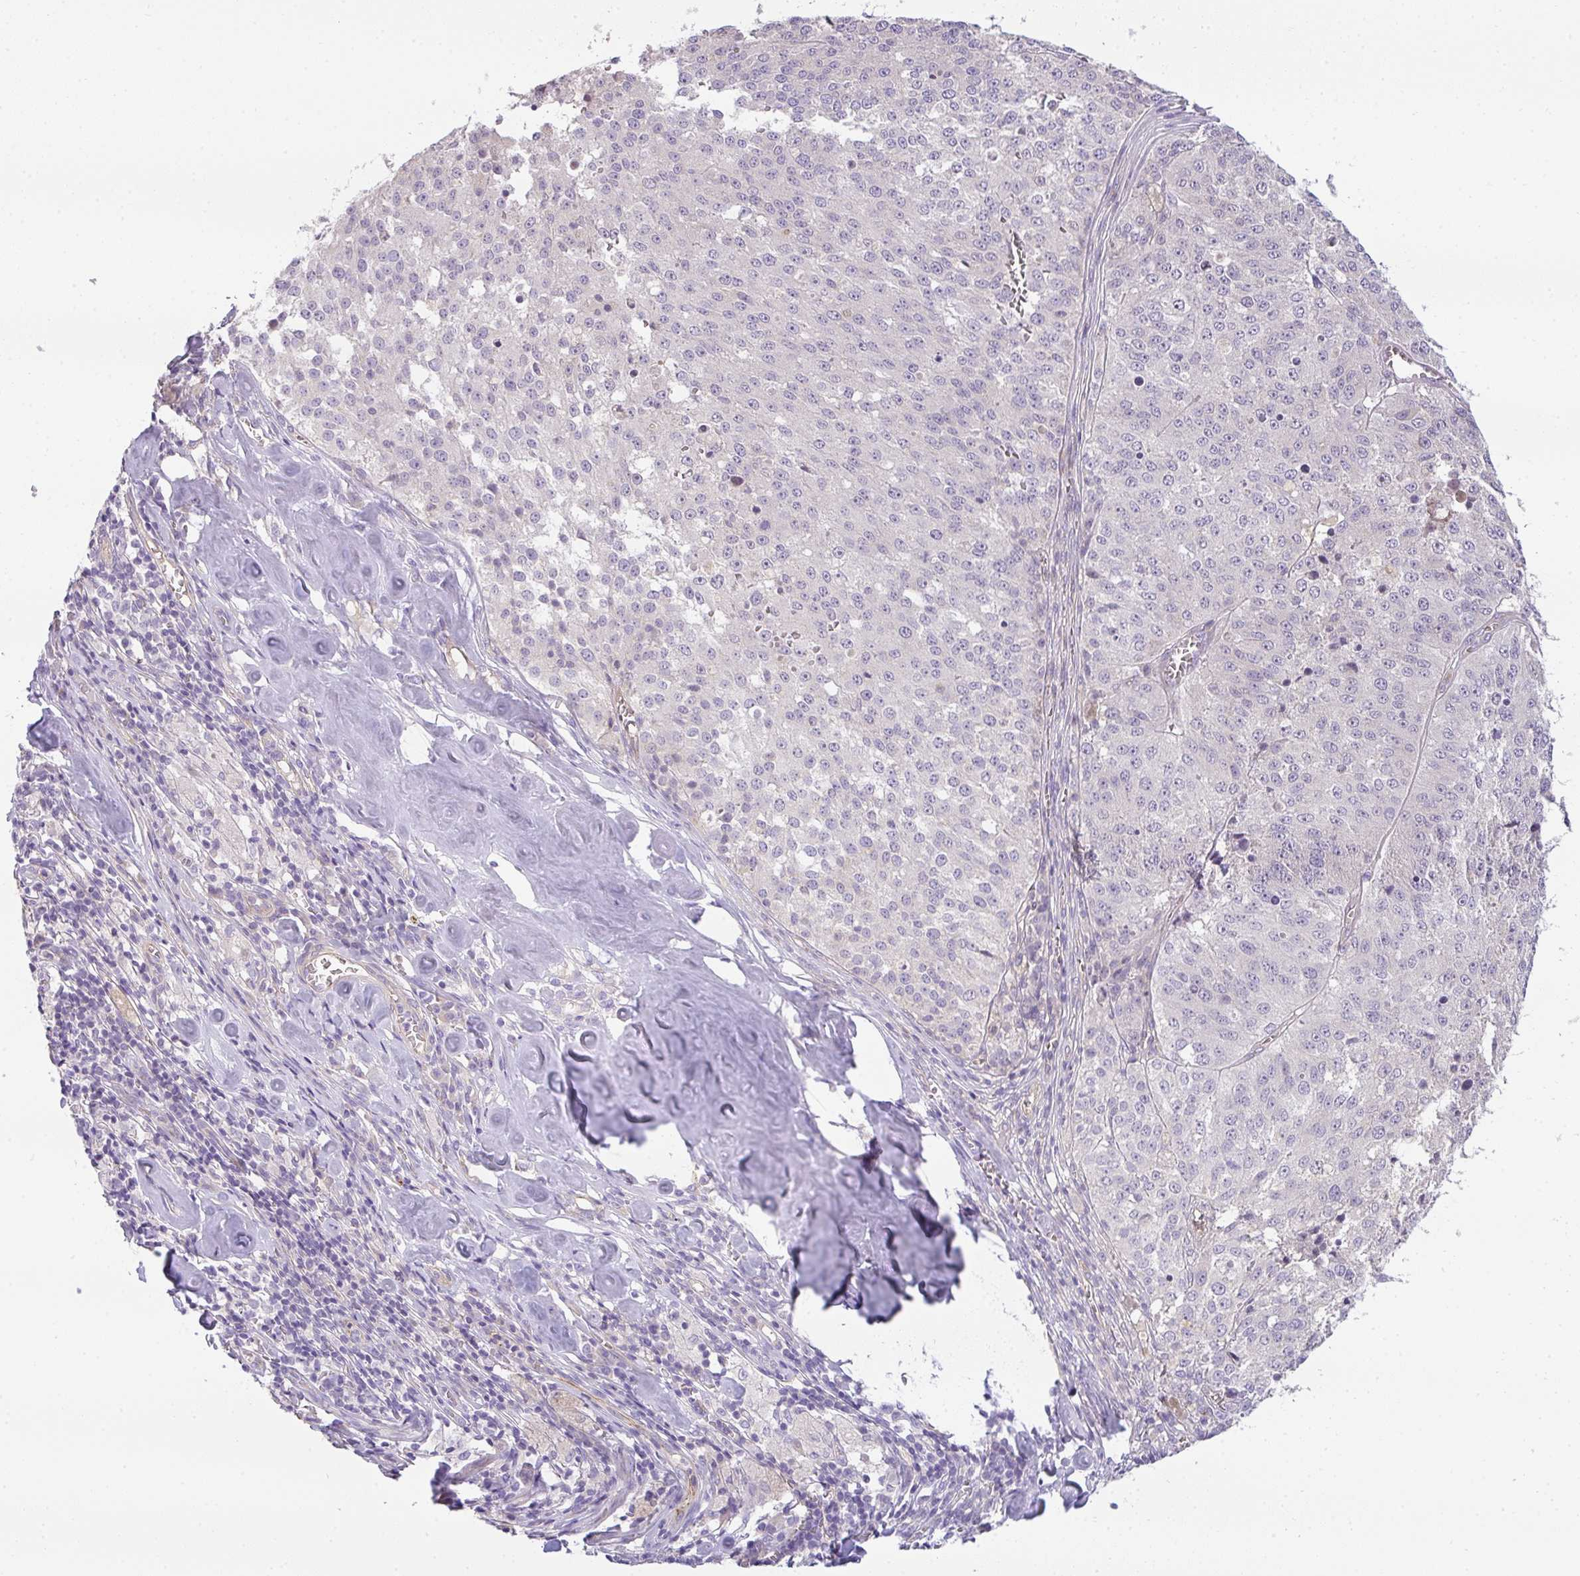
{"staining": {"intensity": "negative", "quantity": "none", "location": "none"}, "tissue": "melanoma", "cell_type": "Tumor cells", "image_type": "cancer", "snomed": [{"axis": "morphology", "description": "Malignant melanoma, Metastatic site"}, {"axis": "topography", "description": "Lymph node"}], "caption": "Photomicrograph shows no significant protein staining in tumor cells of melanoma. (DAB immunohistochemistry (IHC) with hematoxylin counter stain).", "gene": "FILIP1", "patient": {"sex": "female", "age": 64}}